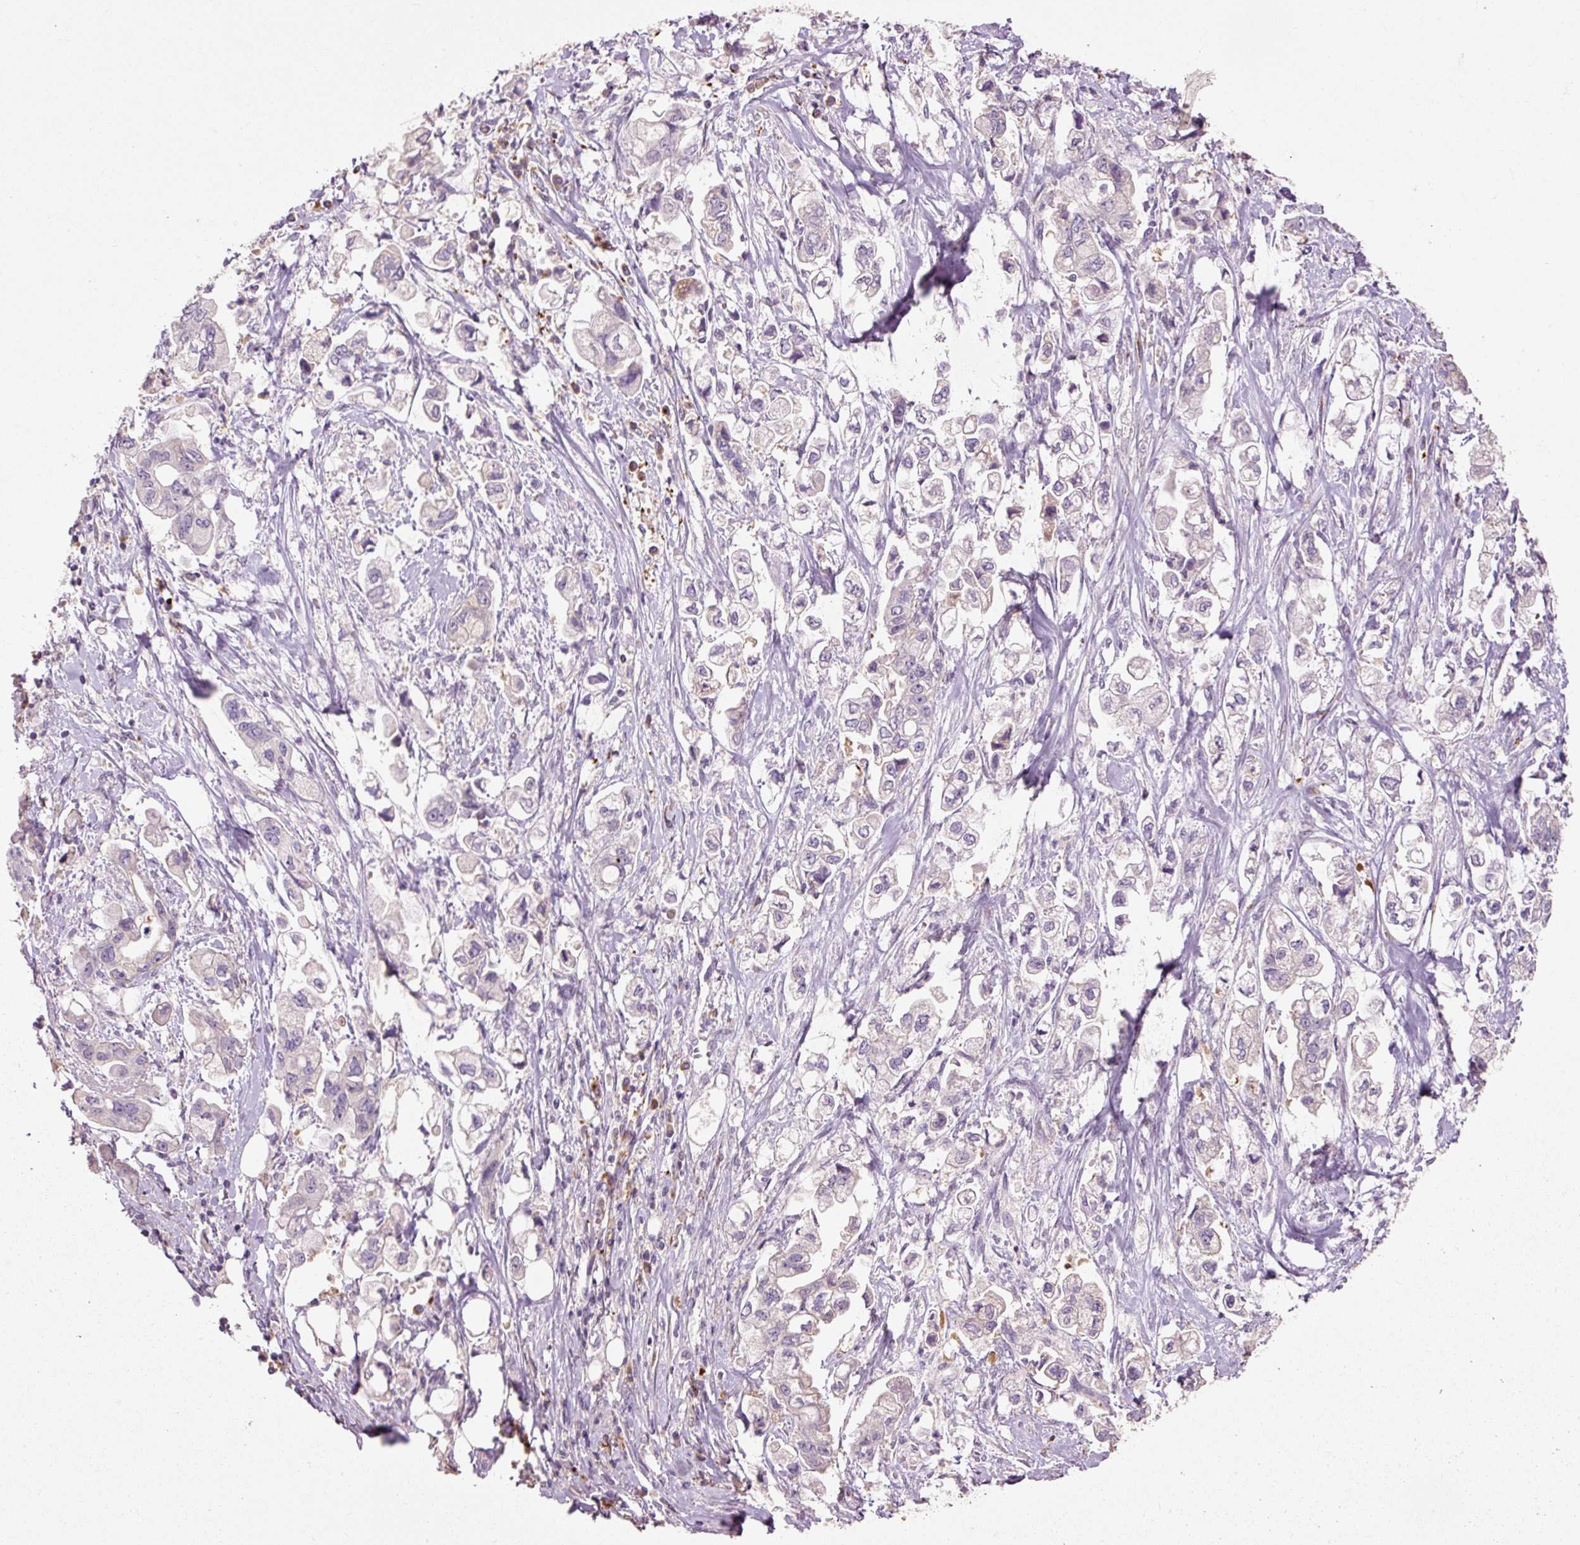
{"staining": {"intensity": "negative", "quantity": "none", "location": "none"}, "tissue": "stomach cancer", "cell_type": "Tumor cells", "image_type": "cancer", "snomed": [{"axis": "morphology", "description": "Adenocarcinoma, NOS"}, {"axis": "topography", "description": "Stomach"}], "caption": "Adenocarcinoma (stomach) stained for a protein using immunohistochemistry demonstrates no expression tumor cells.", "gene": "HAX1", "patient": {"sex": "male", "age": 62}}